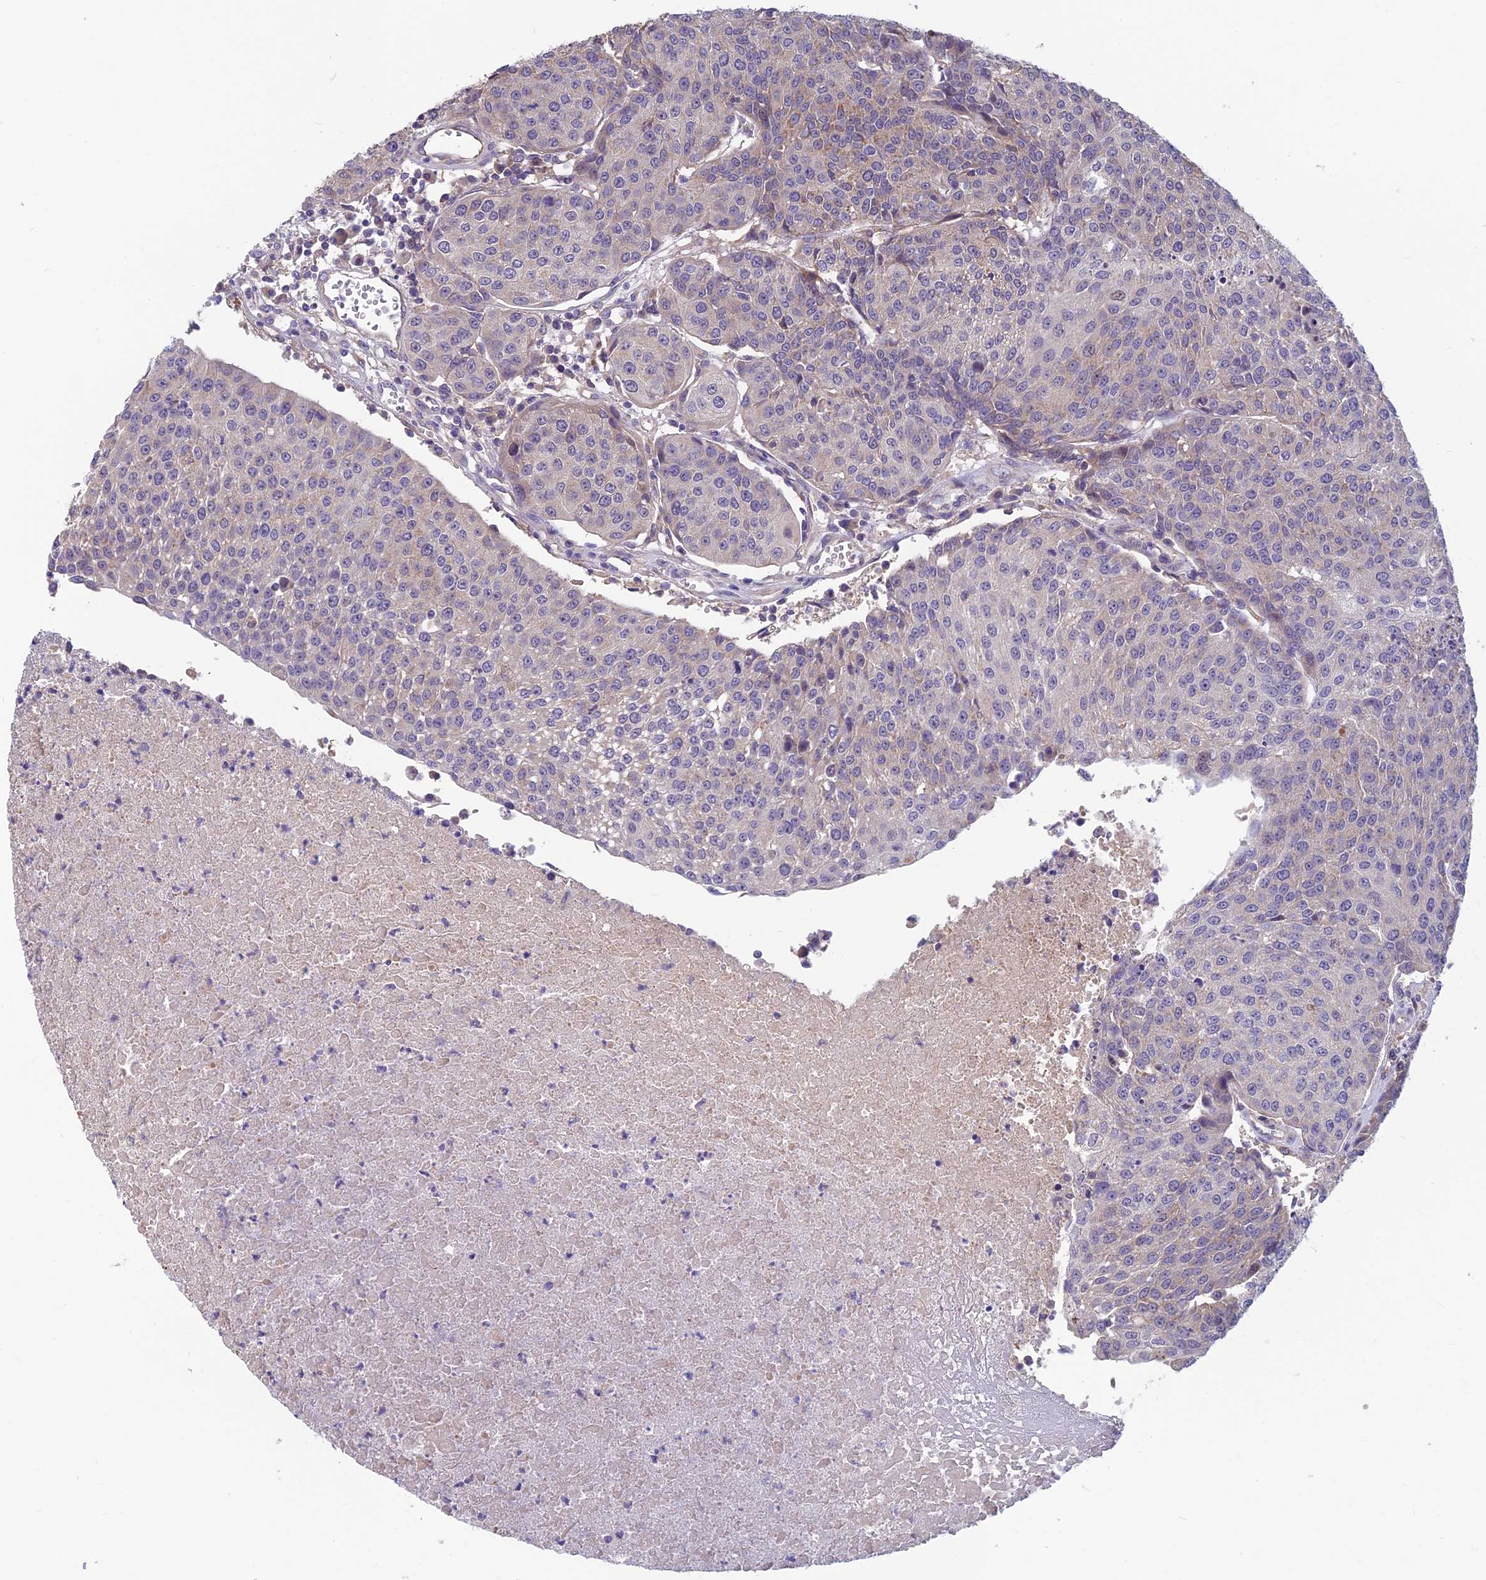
{"staining": {"intensity": "weak", "quantity": "<25%", "location": "cytoplasmic/membranous"}, "tissue": "urothelial cancer", "cell_type": "Tumor cells", "image_type": "cancer", "snomed": [{"axis": "morphology", "description": "Urothelial carcinoma, High grade"}, {"axis": "topography", "description": "Urinary bladder"}], "caption": "This micrograph is of urothelial cancer stained with immunohistochemistry (IHC) to label a protein in brown with the nuclei are counter-stained blue. There is no positivity in tumor cells.", "gene": "HECA", "patient": {"sex": "female", "age": 85}}